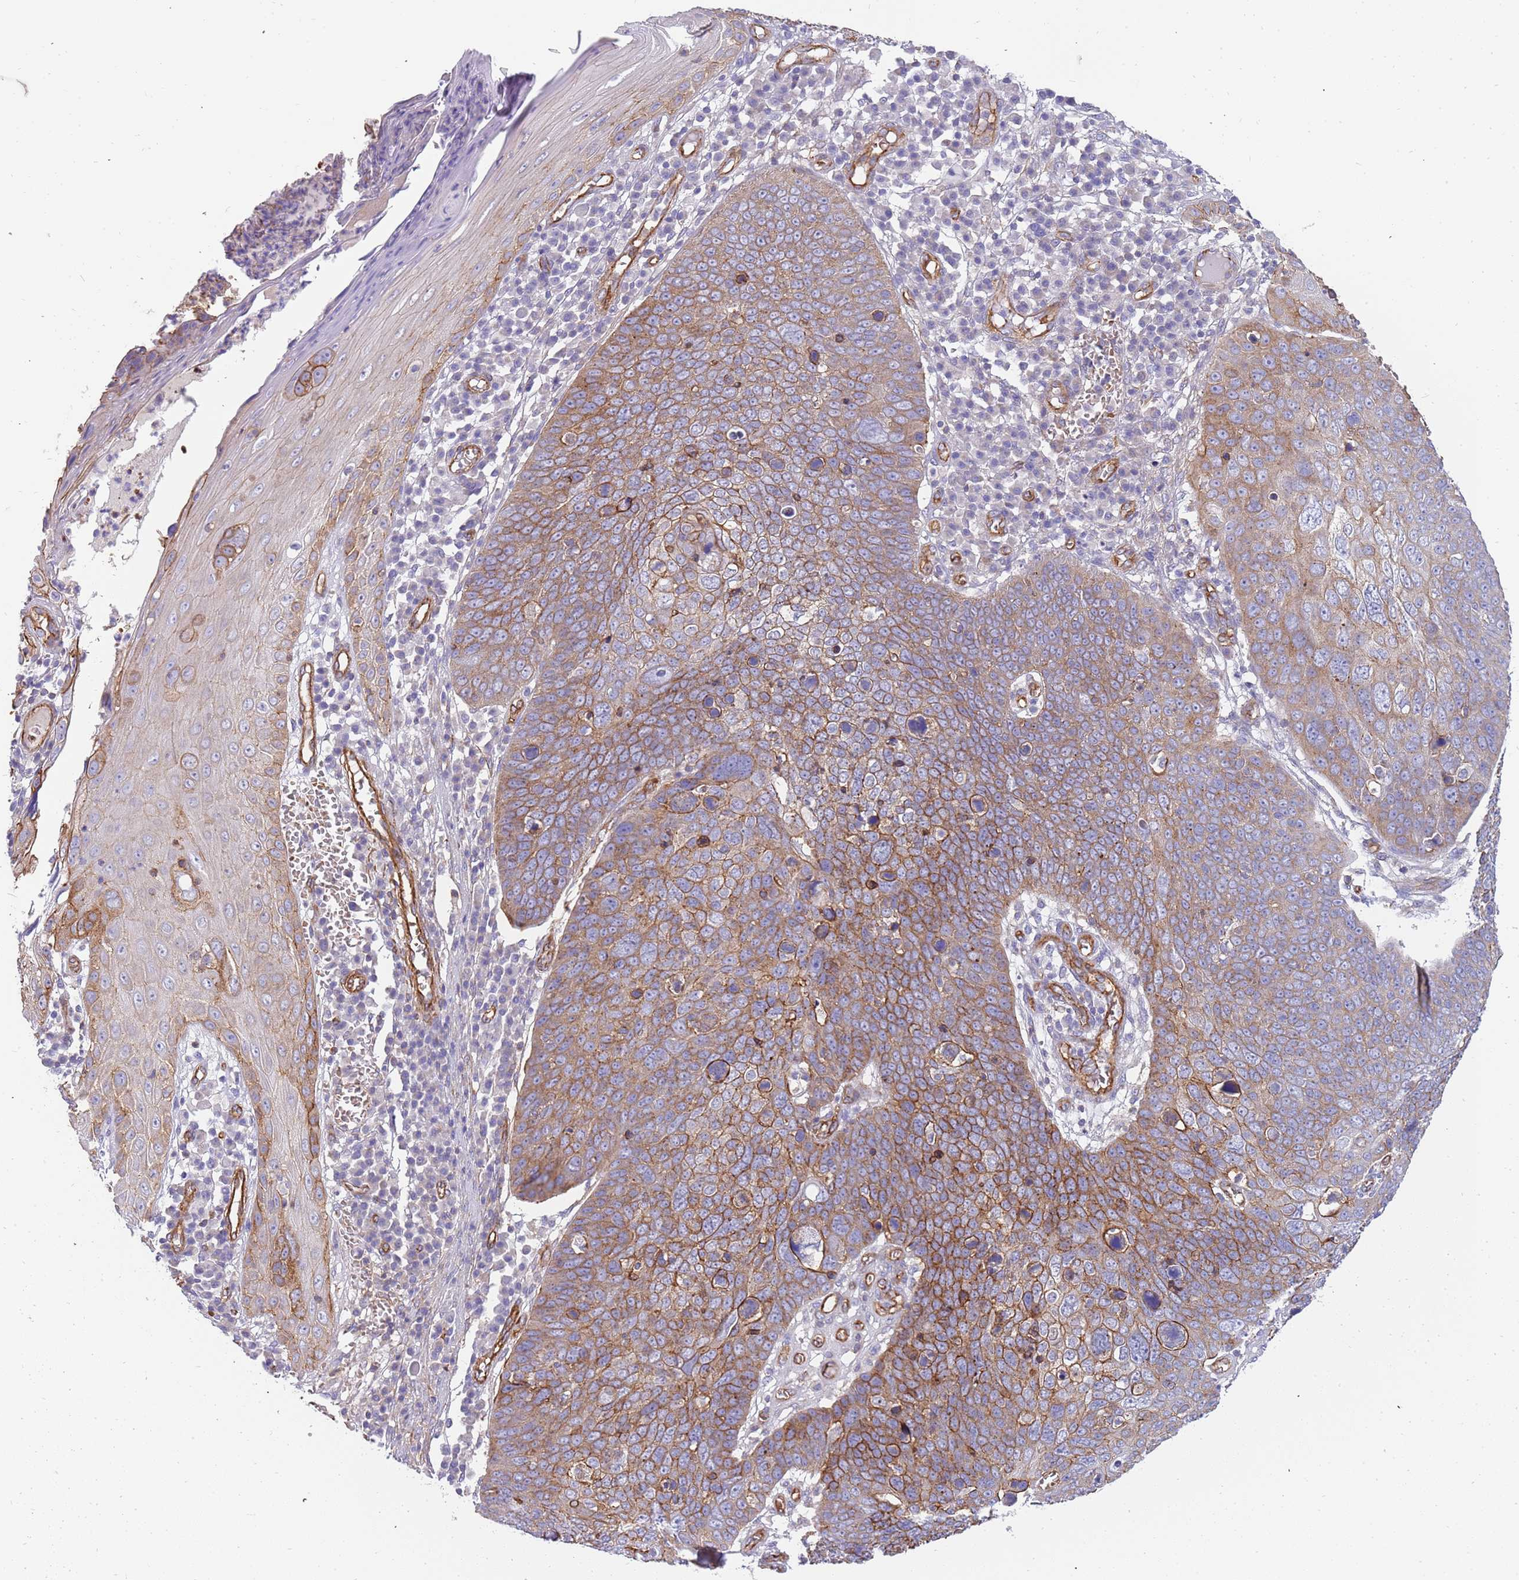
{"staining": {"intensity": "moderate", "quantity": "25%-75%", "location": "cytoplasmic/membranous"}, "tissue": "skin cancer", "cell_type": "Tumor cells", "image_type": "cancer", "snomed": [{"axis": "morphology", "description": "Squamous cell carcinoma, NOS"}, {"axis": "topography", "description": "Skin"}], "caption": "The micrograph displays staining of skin squamous cell carcinoma, revealing moderate cytoplasmic/membranous protein staining (brown color) within tumor cells.", "gene": "GFRAL", "patient": {"sex": "male", "age": 71}}